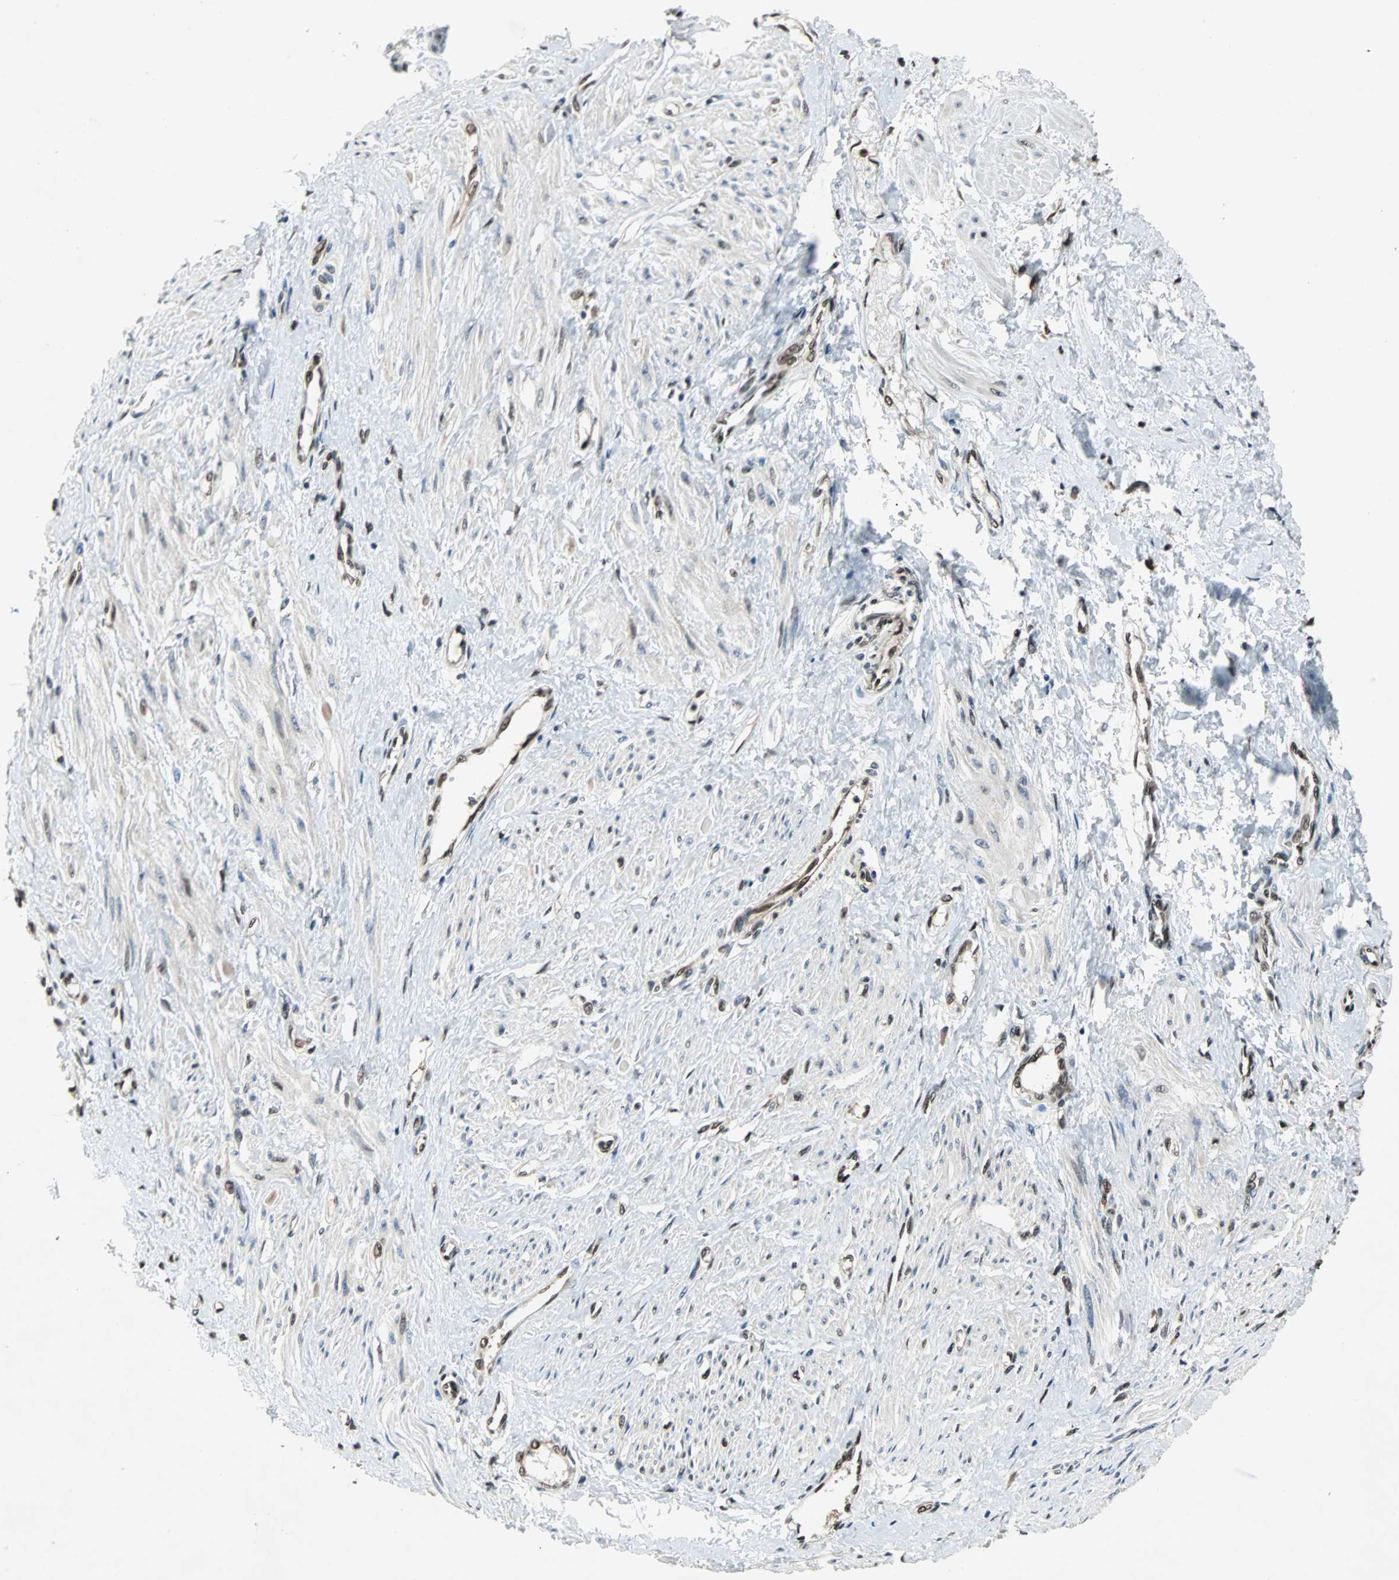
{"staining": {"intensity": "weak", "quantity": "<25%", "location": "nuclear"}, "tissue": "smooth muscle", "cell_type": "Smooth muscle cells", "image_type": "normal", "snomed": [{"axis": "morphology", "description": "Normal tissue, NOS"}, {"axis": "topography", "description": "Smooth muscle"}, {"axis": "topography", "description": "Uterus"}], "caption": "DAB immunohistochemical staining of normal smooth muscle exhibits no significant positivity in smooth muscle cells.", "gene": "ACLY", "patient": {"sex": "female", "age": 39}}